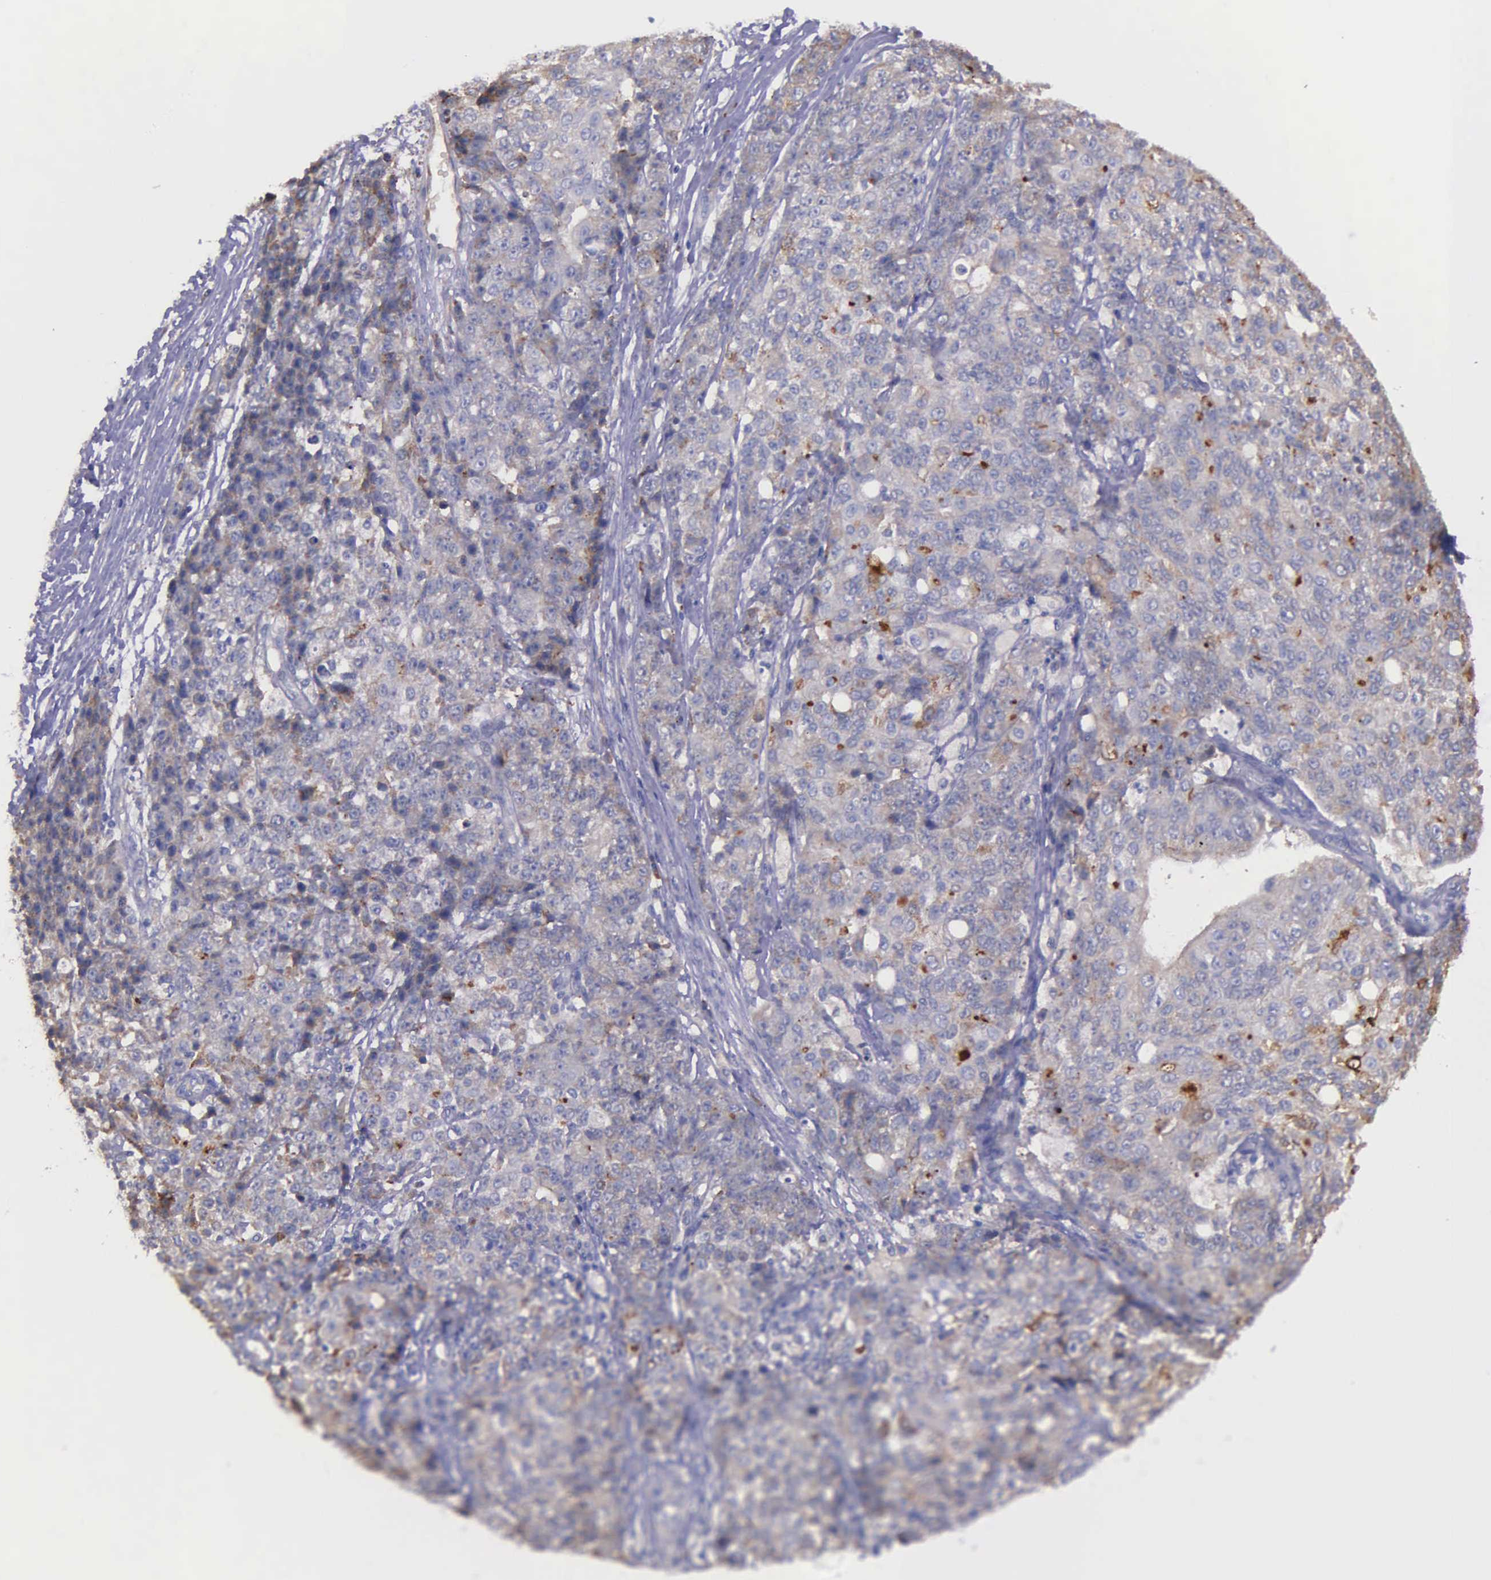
{"staining": {"intensity": "moderate", "quantity": "25%-75%", "location": "cytoplasmic/membranous"}, "tissue": "ovarian cancer", "cell_type": "Tumor cells", "image_type": "cancer", "snomed": [{"axis": "morphology", "description": "Carcinoma, endometroid"}, {"axis": "topography", "description": "Ovary"}], "caption": "The image shows a brown stain indicating the presence of a protein in the cytoplasmic/membranous of tumor cells in ovarian endometroid carcinoma. The staining was performed using DAB, with brown indicating positive protein expression. Nuclei are stained blue with hematoxylin.", "gene": "ZC3H12B", "patient": {"sex": "female", "age": 42}}